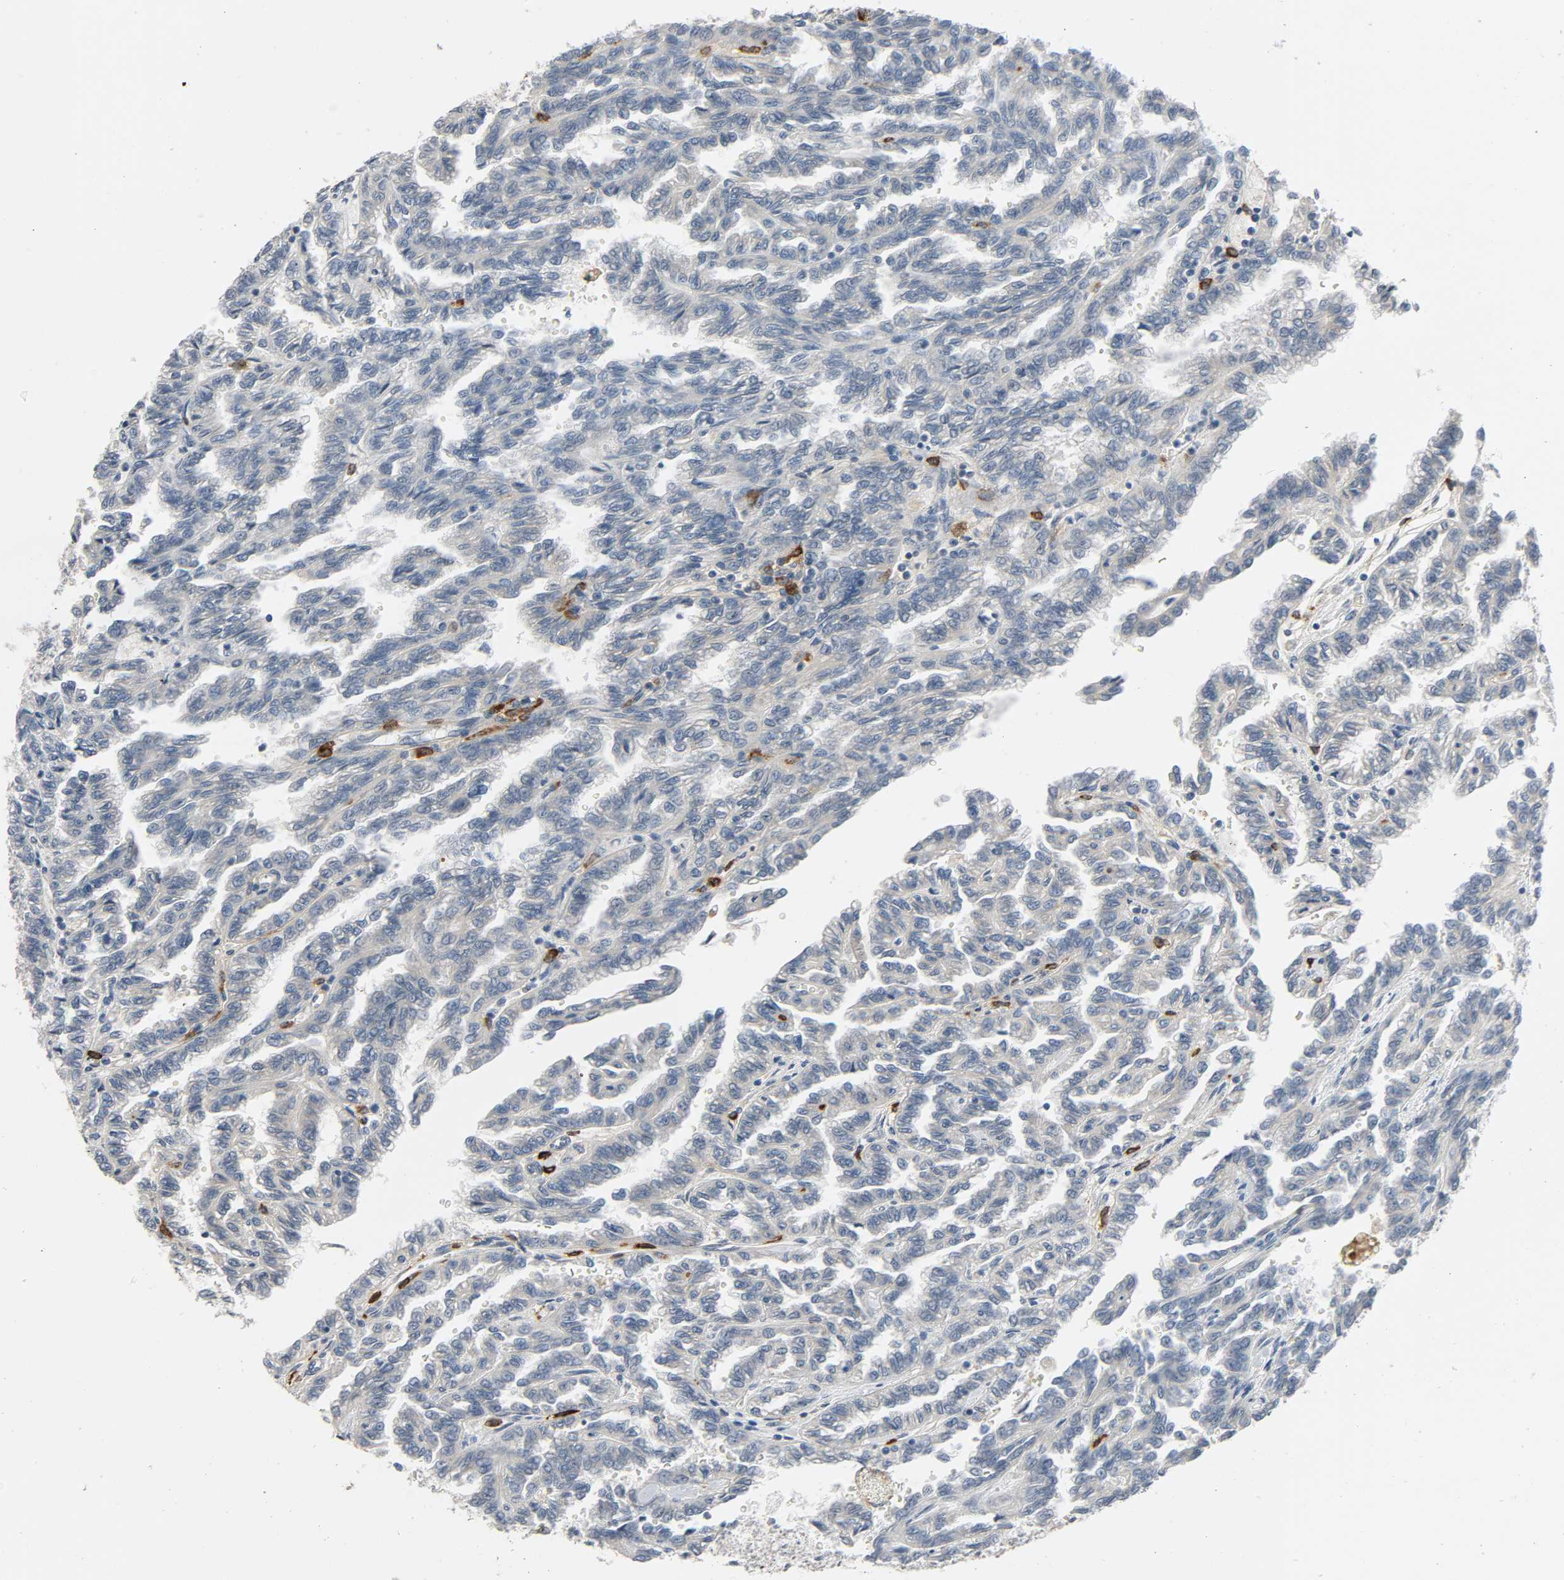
{"staining": {"intensity": "negative", "quantity": "none", "location": "none"}, "tissue": "renal cancer", "cell_type": "Tumor cells", "image_type": "cancer", "snomed": [{"axis": "morphology", "description": "Inflammation, NOS"}, {"axis": "morphology", "description": "Adenocarcinoma, NOS"}, {"axis": "topography", "description": "Kidney"}], "caption": "DAB (3,3'-diaminobenzidine) immunohistochemical staining of adenocarcinoma (renal) reveals no significant staining in tumor cells.", "gene": "LIMCH1", "patient": {"sex": "male", "age": 68}}